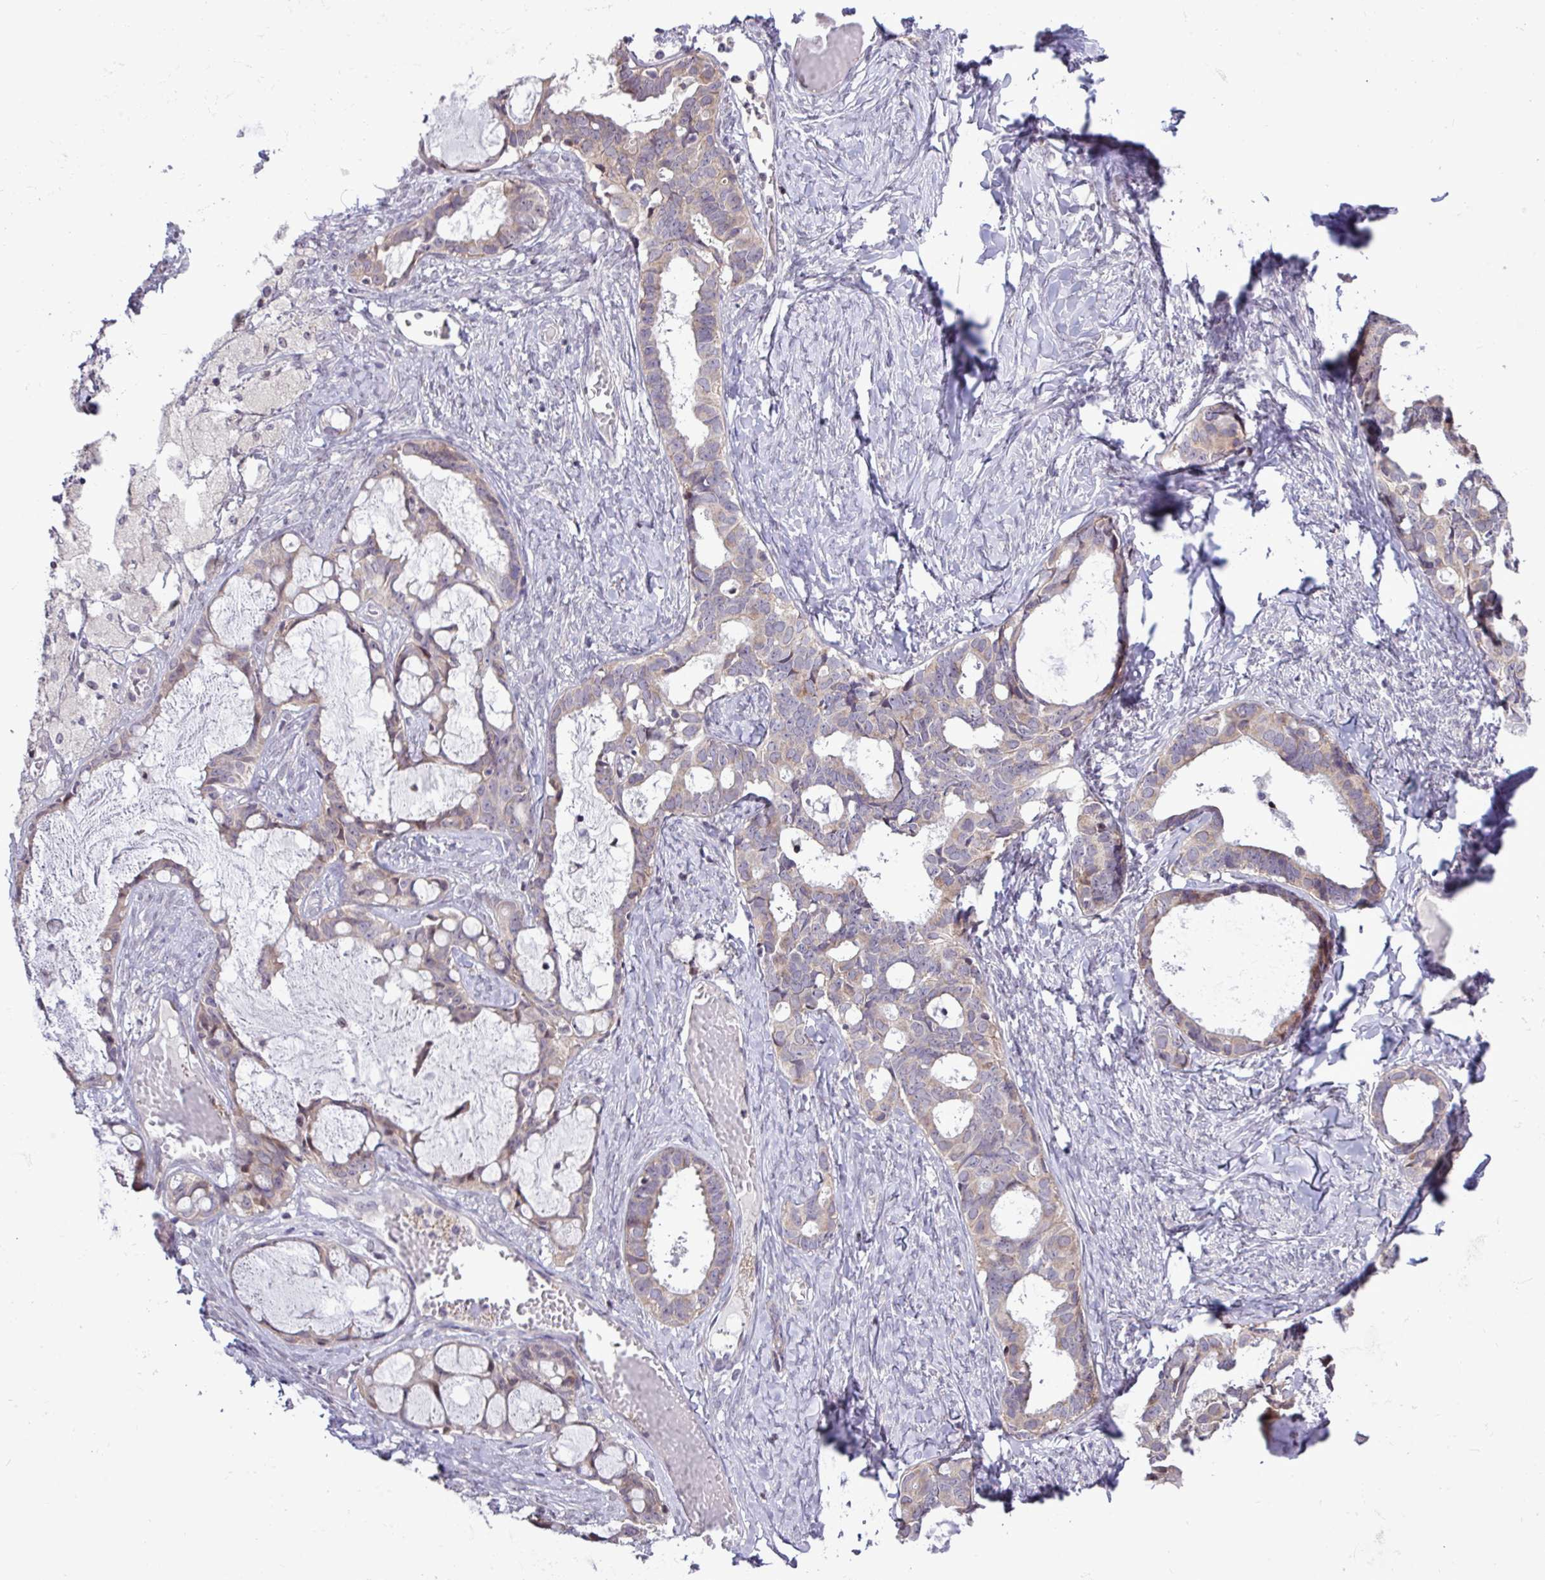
{"staining": {"intensity": "weak", "quantity": "25%-75%", "location": "cytoplasmic/membranous"}, "tissue": "ovarian cancer", "cell_type": "Tumor cells", "image_type": "cancer", "snomed": [{"axis": "morphology", "description": "Cystadenocarcinoma, serous, NOS"}, {"axis": "topography", "description": "Ovary"}], "caption": "Tumor cells display low levels of weak cytoplasmic/membranous staining in approximately 25%-75% of cells in ovarian cancer. The protein is shown in brown color, while the nuclei are stained blue.", "gene": "RTL3", "patient": {"sex": "female", "age": 69}}